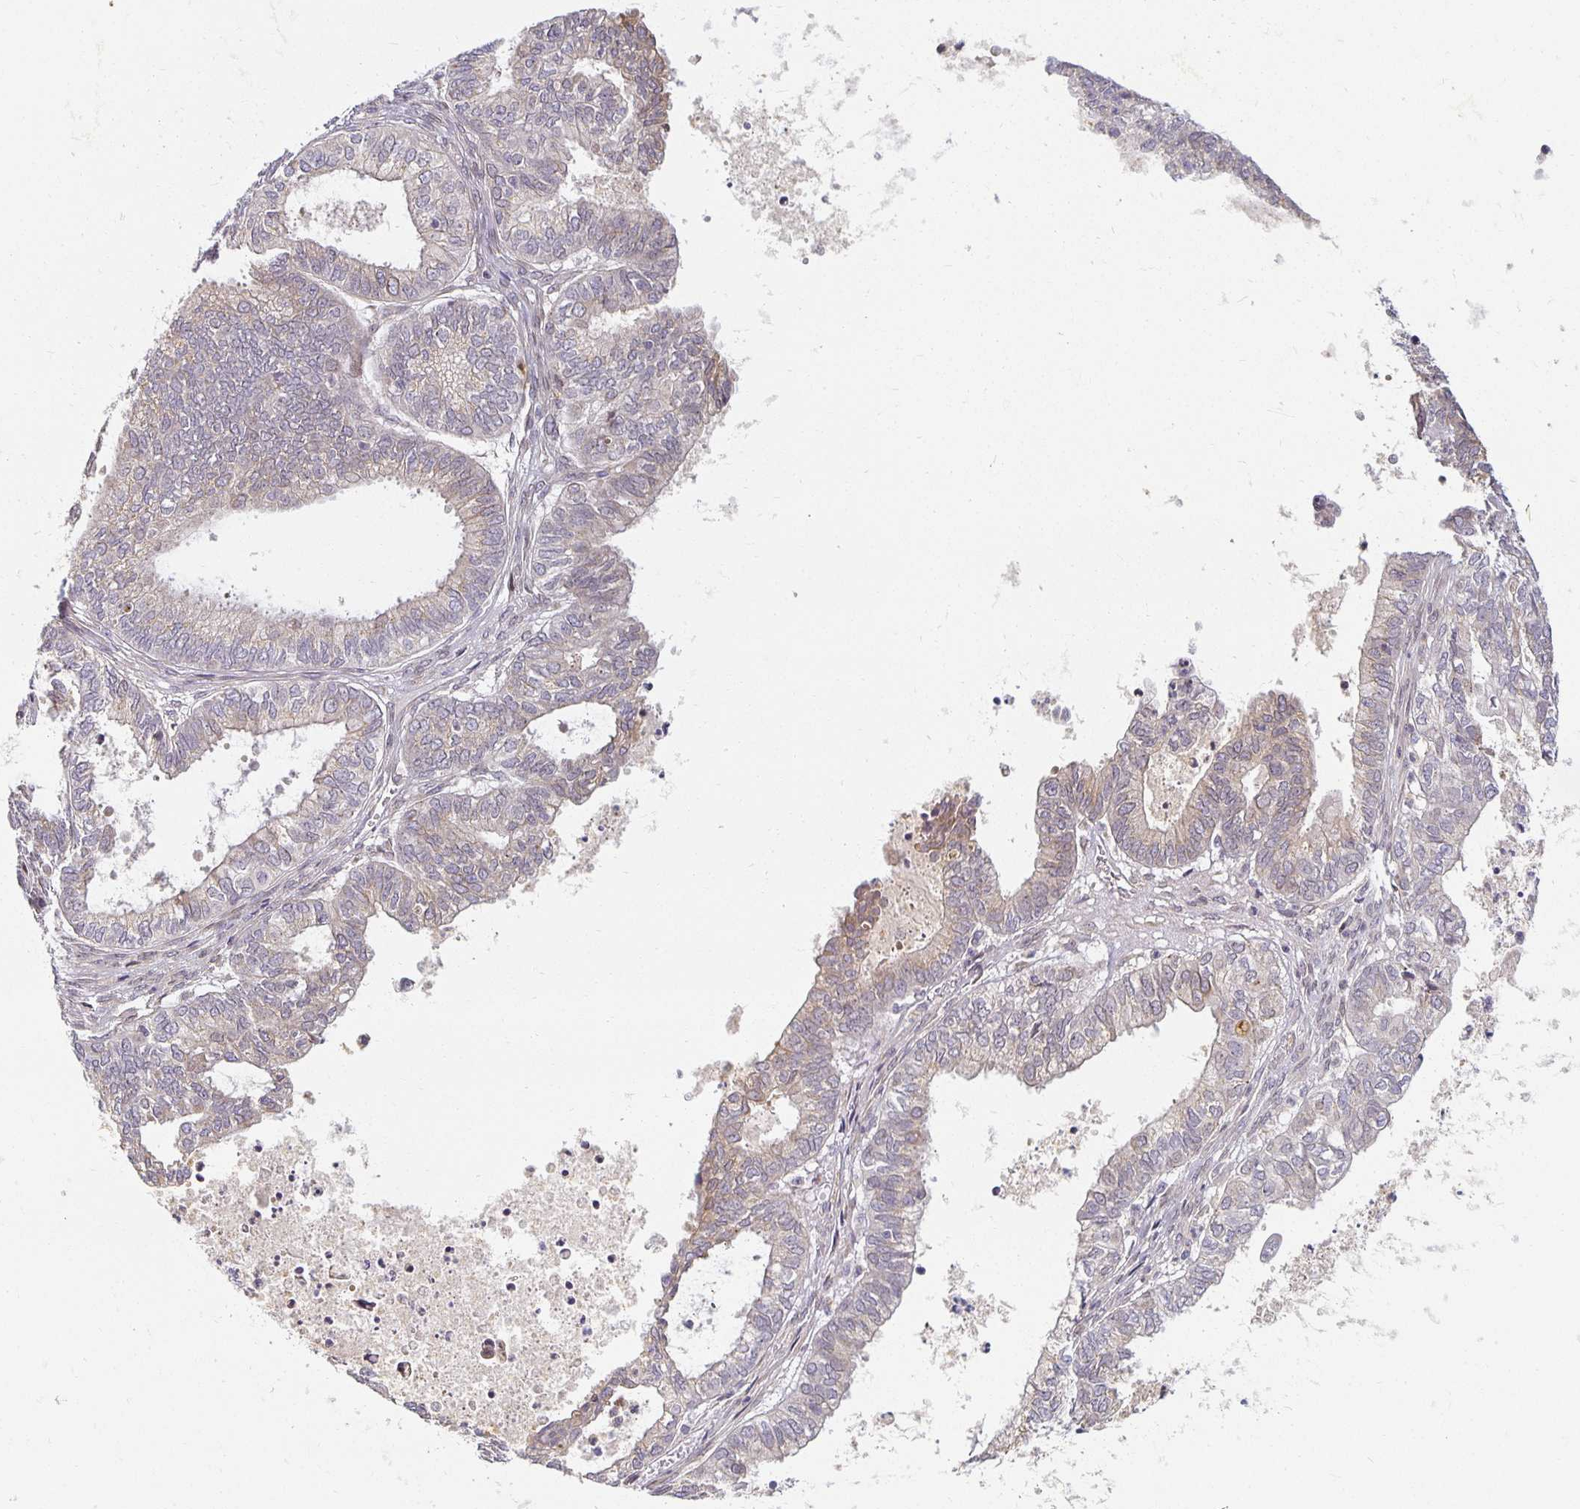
{"staining": {"intensity": "weak", "quantity": "<25%", "location": "cytoplasmic/membranous"}, "tissue": "ovarian cancer", "cell_type": "Tumor cells", "image_type": "cancer", "snomed": [{"axis": "morphology", "description": "Carcinoma, endometroid"}, {"axis": "topography", "description": "Ovary"}], "caption": "DAB (3,3'-diaminobenzidine) immunohistochemical staining of human ovarian cancer (endometroid carcinoma) reveals no significant positivity in tumor cells.", "gene": "EHF", "patient": {"sex": "female", "age": 64}}